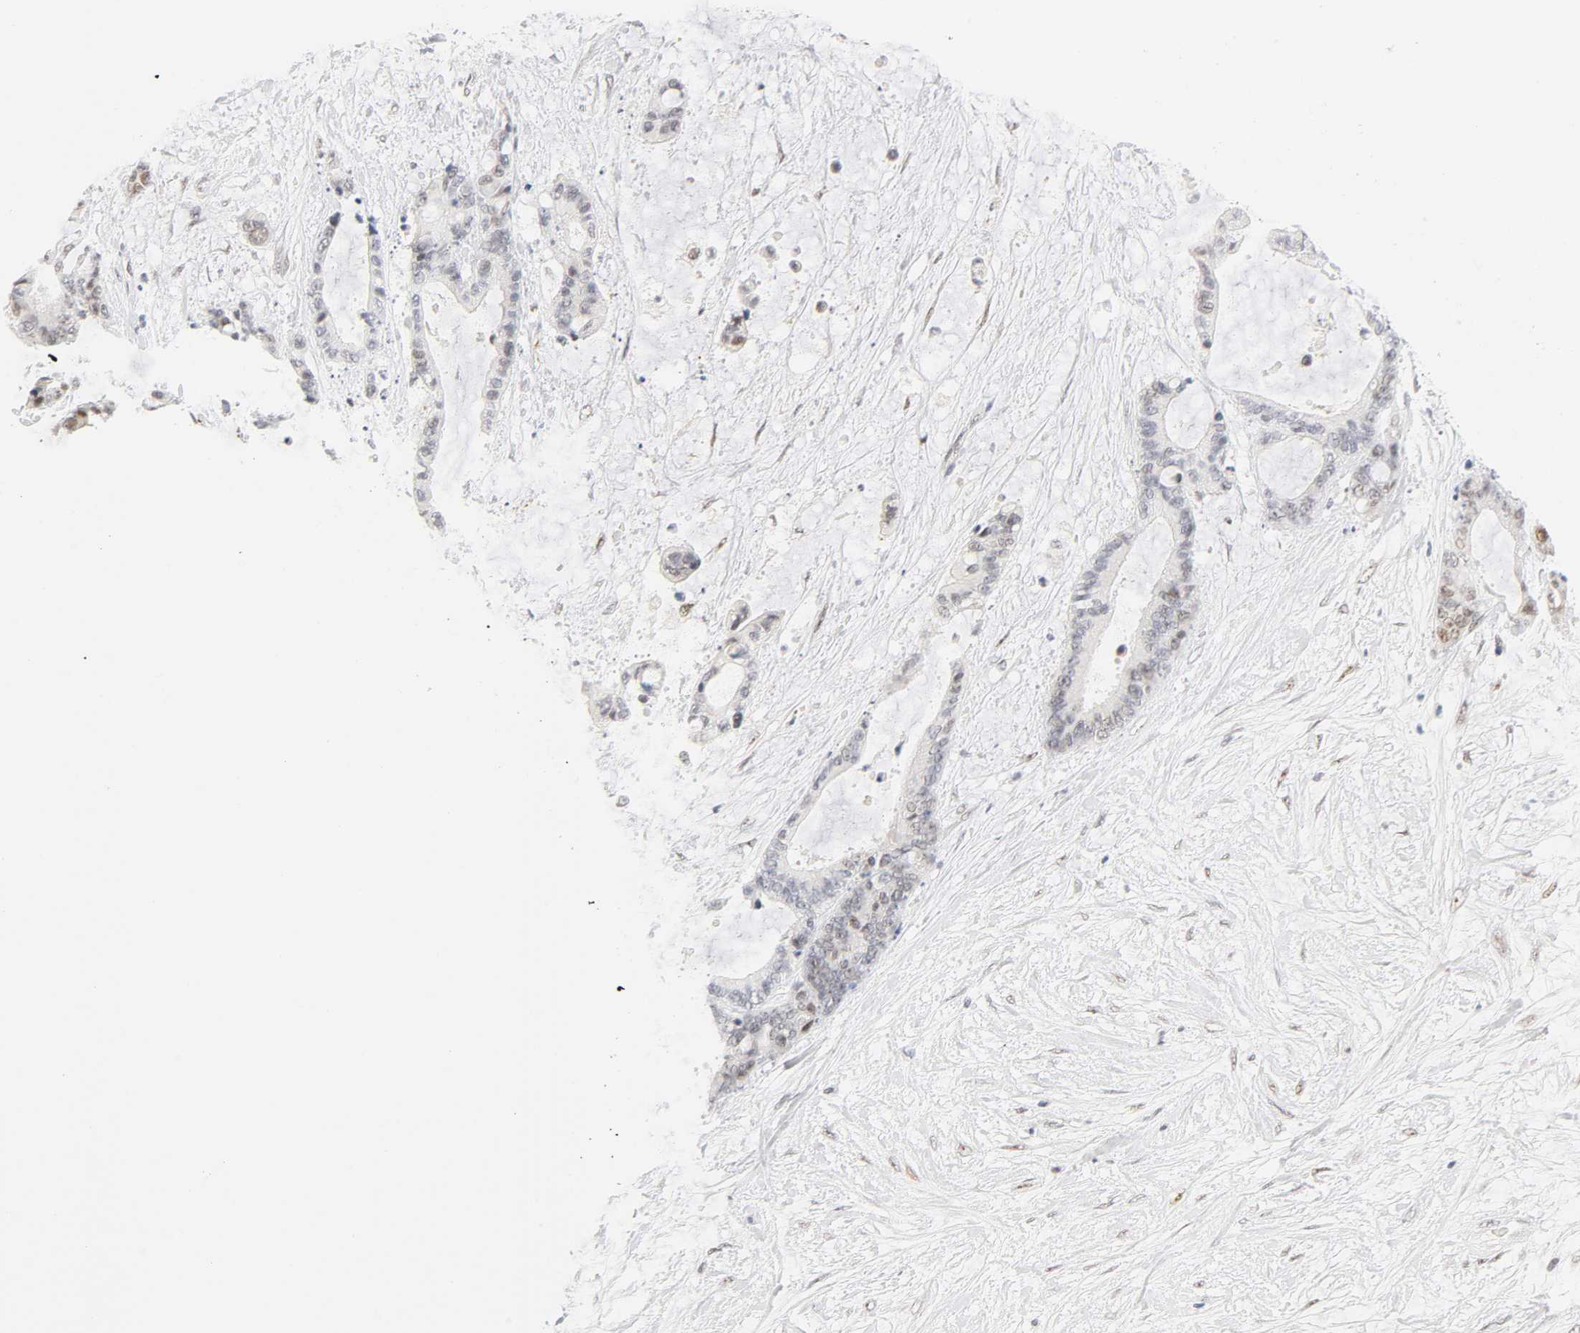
{"staining": {"intensity": "weak", "quantity": "<25%", "location": "nuclear"}, "tissue": "liver cancer", "cell_type": "Tumor cells", "image_type": "cancer", "snomed": [{"axis": "morphology", "description": "Cholangiocarcinoma"}, {"axis": "topography", "description": "Liver"}], "caption": "Immunohistochemical staining of cholangiocarcinoma (liver) demonstrates no significant positivity in tumor cells.", "gene": "MNAT1", "patient": {"sex": "female", "age": 73}}